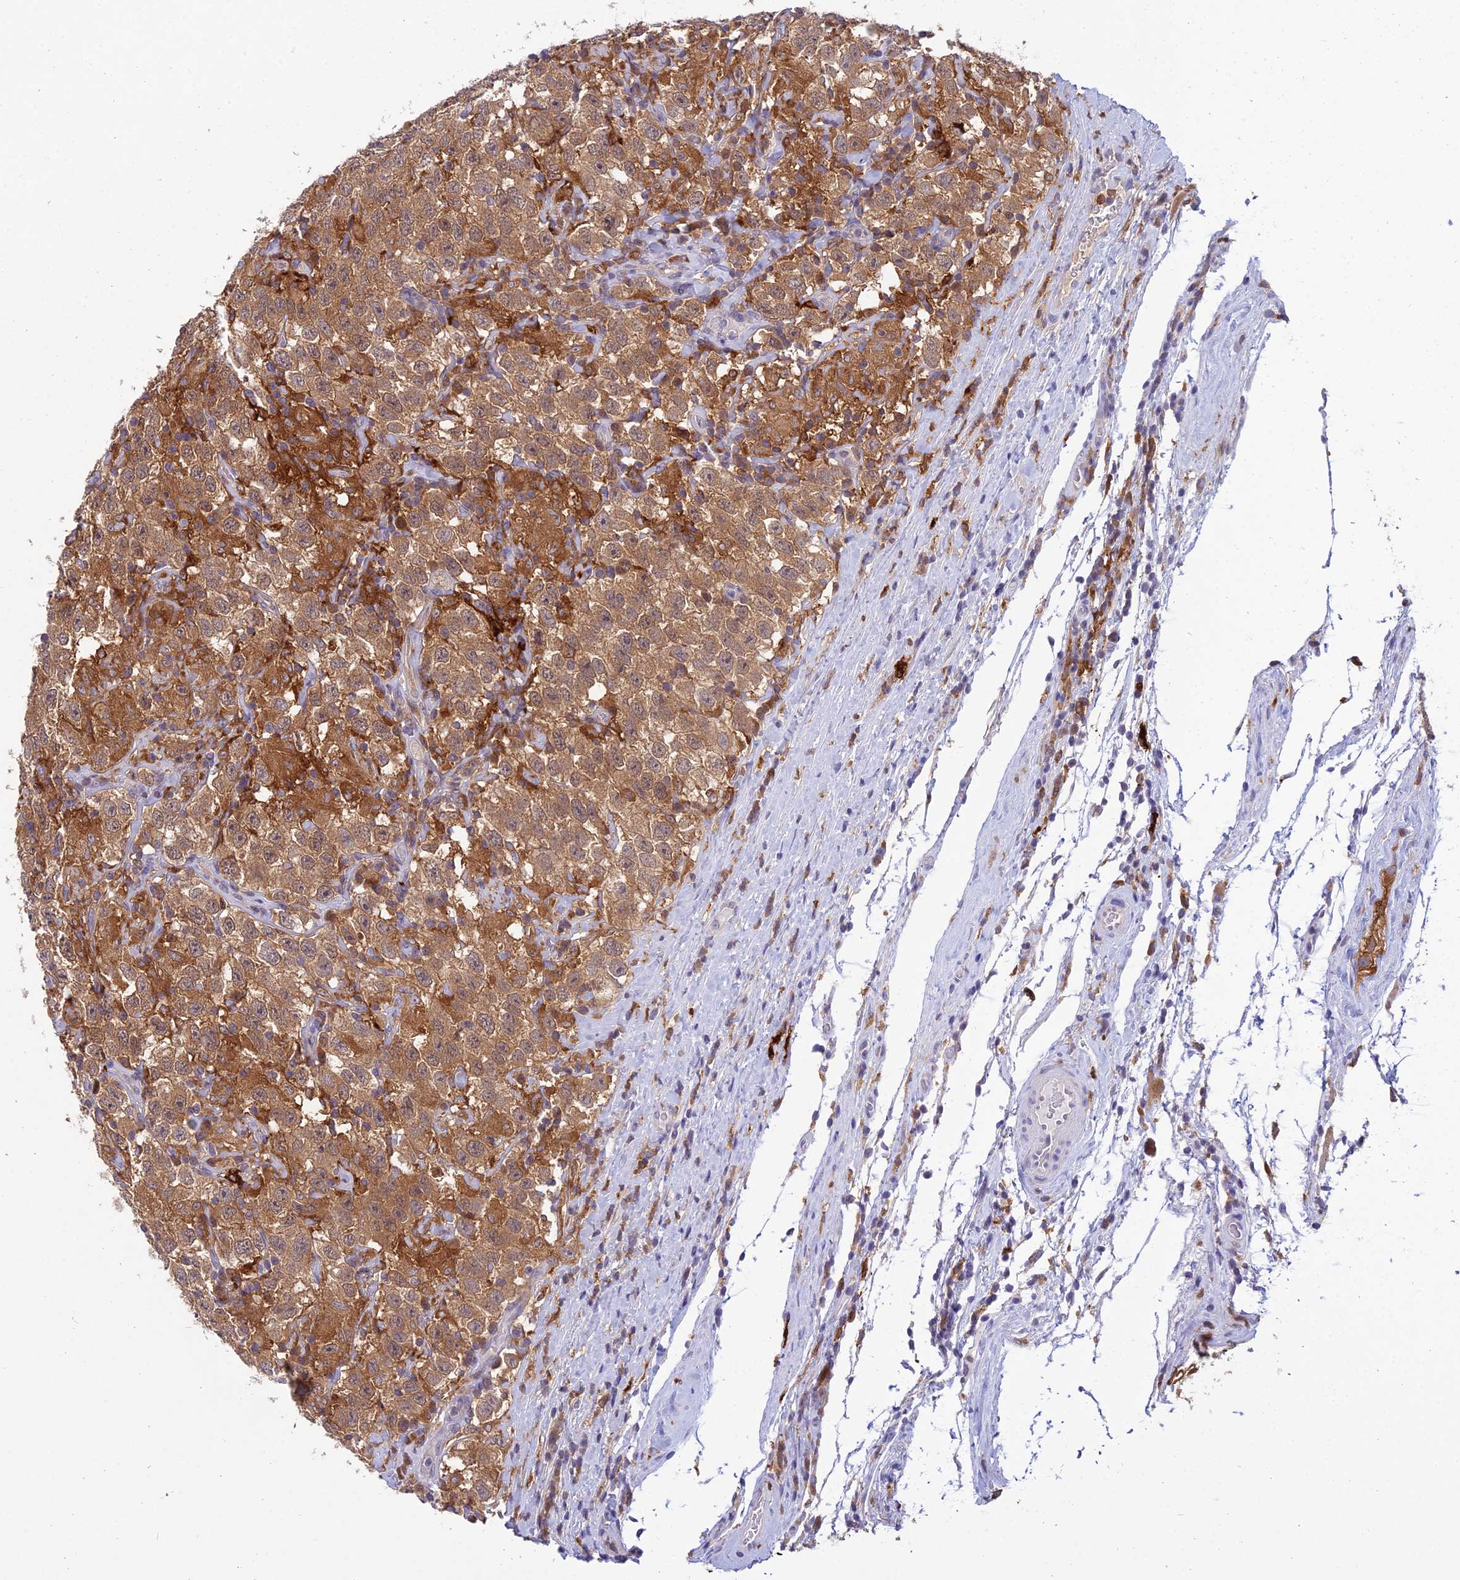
{"staining": {"intensity": "moderate", "quantity": ">75%", "location": "cytoplasmic/membranous"}, "tissue": "testis cancer", "cell_type": "Tumor cells", "image_type": "cancer", "snomed": [{"axis": "morphology", "description": "Seminoma, NOS"}, {"axis": "topography", "description": "Testis"}], "caption": "Protein expression analysis of human testis cancer reveals moderate cytoplasmic/membranous positivity in about >75% of tumor cells.", "gene": "UBE2G1", "patient": {"sex": "male", "age": 41}}